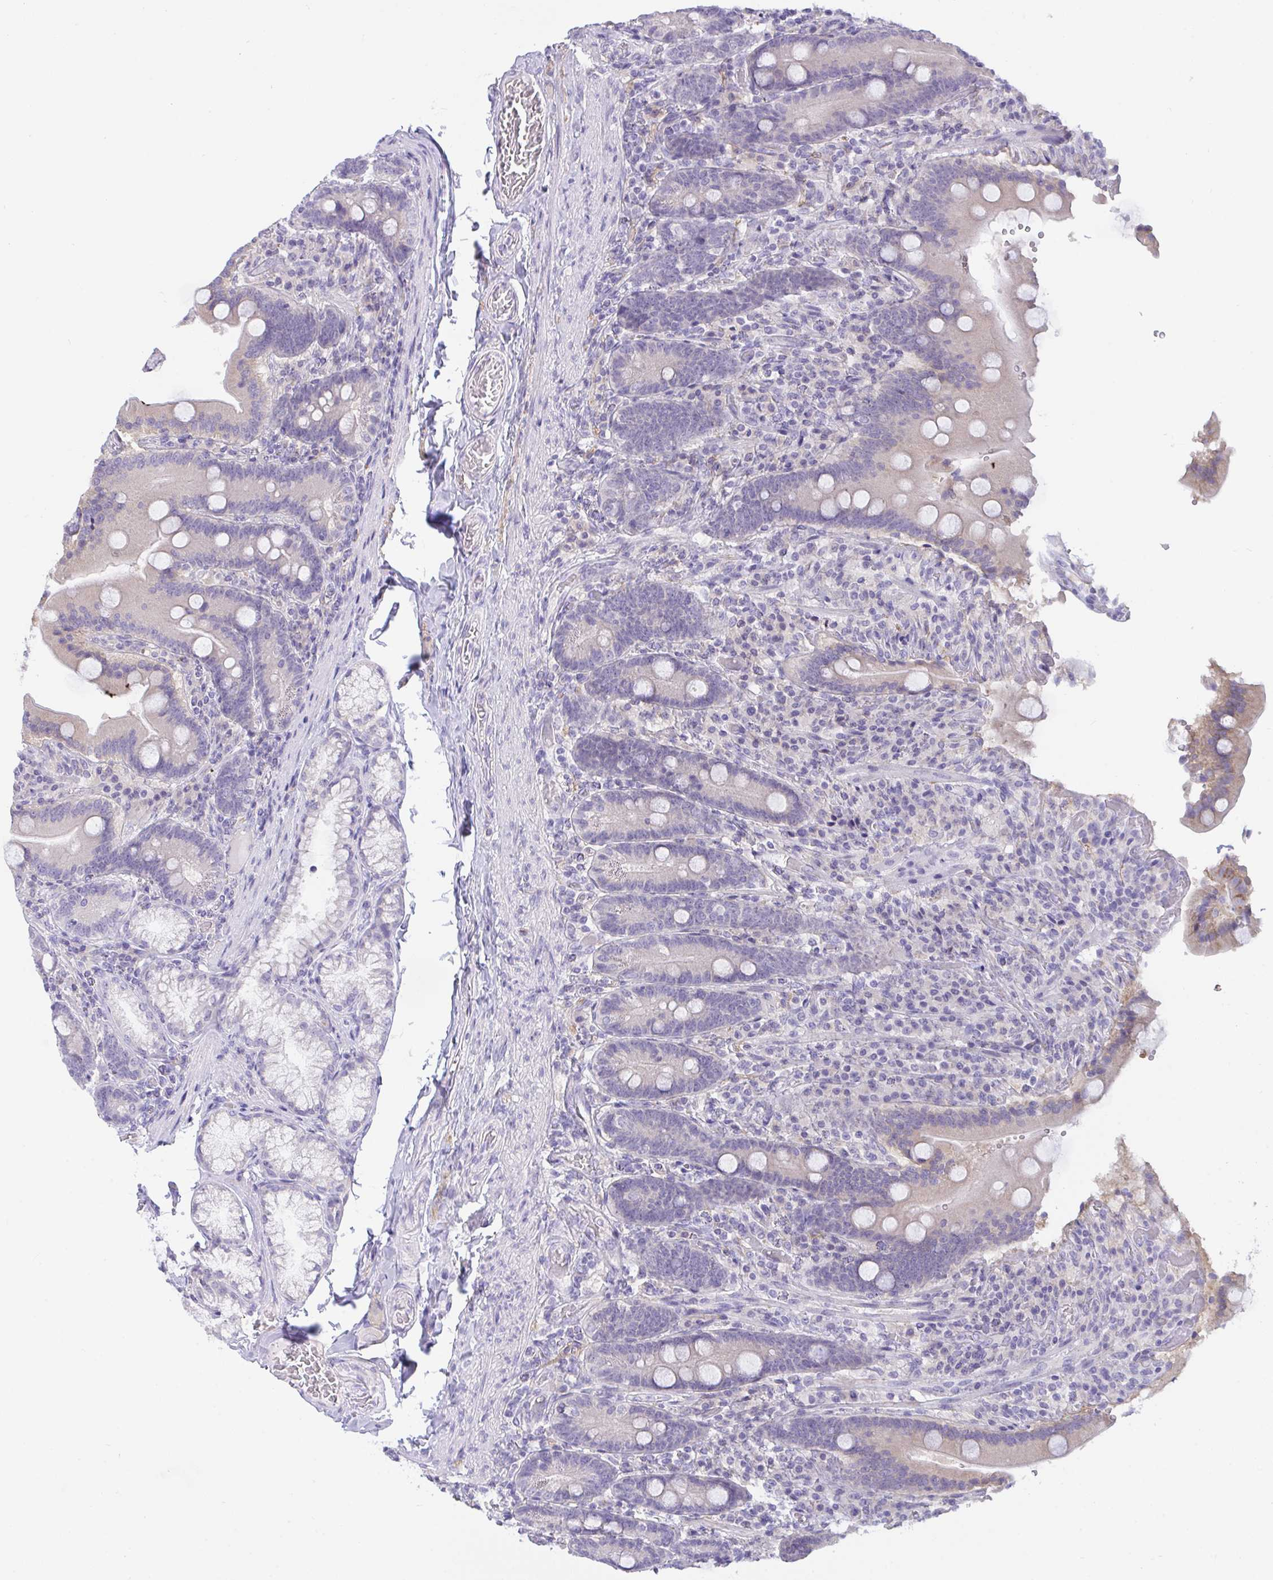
{"staining": {"intensity": "negative", "quantity": "none", "location": "none"}, "tissue": "duodenum", "cell_type": "Glandular cells", "image_type": "normal", "snomed": [{"axis": "morphology", "description": "Normal tissue, NOS"}, {"axis": "topography", "description": "Duodenum"}], "caption": "This is an immunohistochemistry micrograph of unremarkable human duodenum. There is no positivity in glandular cells.", "gene": "SEMA6B", "patient": {"sex": "female", "age": 62}}